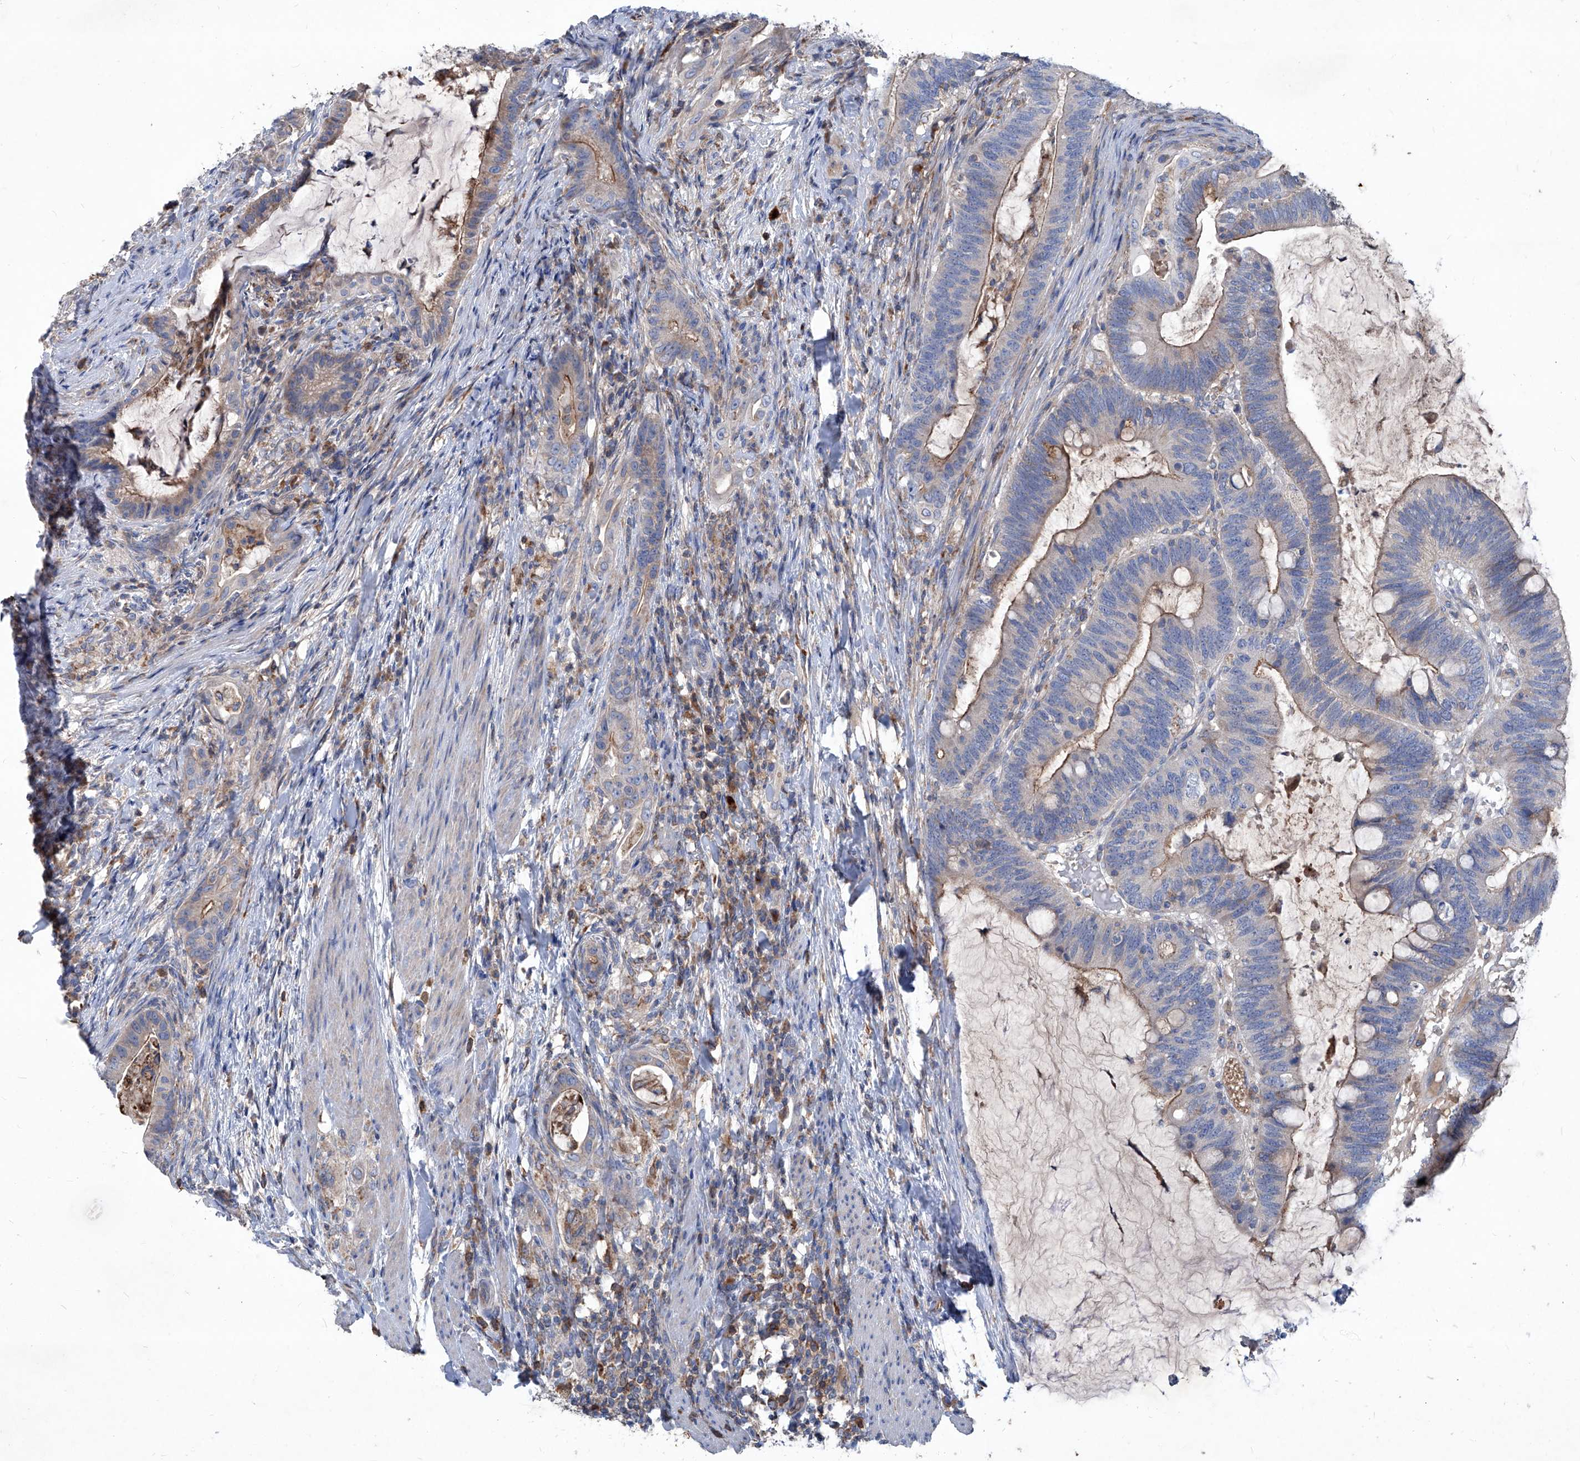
{"staining": {"intensity": "moderate", "quantity": "<25%", "location": "cytoplasmic/membranous"}, "tissue": "colorectal cancer", "cell_type": "Tumor cells", "image_type": "cancer", "snomed": [{"axis": "morphology", "description": "Adenocarcinoma, NOS"}, {"axis": "topography", "description": "Colon"}], "caption": "Protein positivity by immunohistochemistry reveals moderate cytoplasmic/membranous expression in approximately <25% of tumor cells in adenocarcinoma (colorectal).", "gene": "EPHA8", "patient": {"sex": "female", "age": 66}}